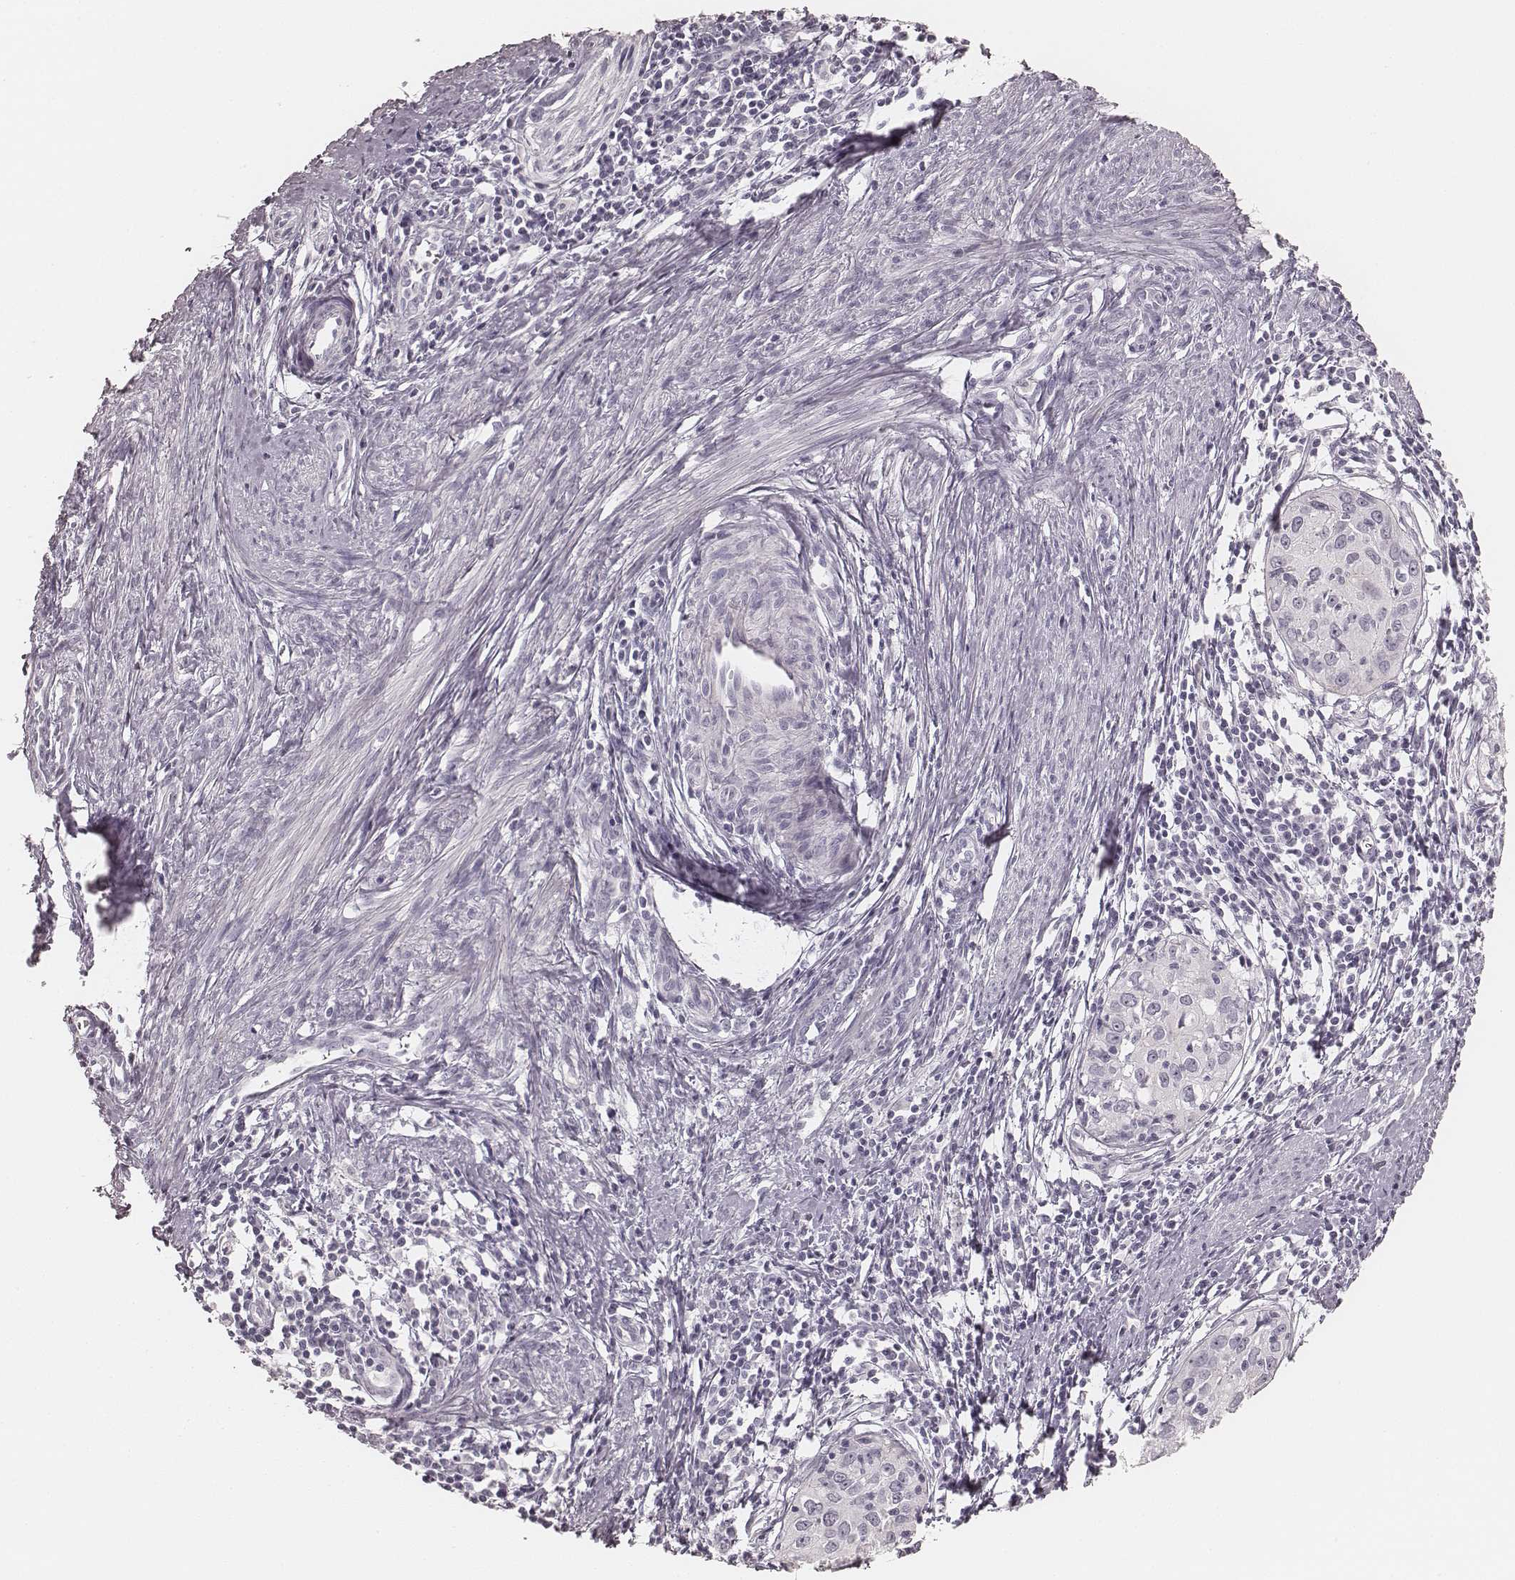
{"staining": {"intensity": "negative", "quantity": "none", "location": "none"}, "tissue": "cervical cancer", "cell_type": "Tumor cells", "image_type": "cancer", "snomed": [{"axis": "morphology", "description": "Squamous cell carcinoma, NOS"}, {"axis": "topography", "description": "Cervix"}], "caption": "DAB (3,3'-diaminobenzidine) immunohistochemical staining of cervical cancer (squamous cell carcinoma) exhibits no significant staining in tumor cells.", "gene": "HNF4G", "patient": {"sex": "female", "age": 40}}